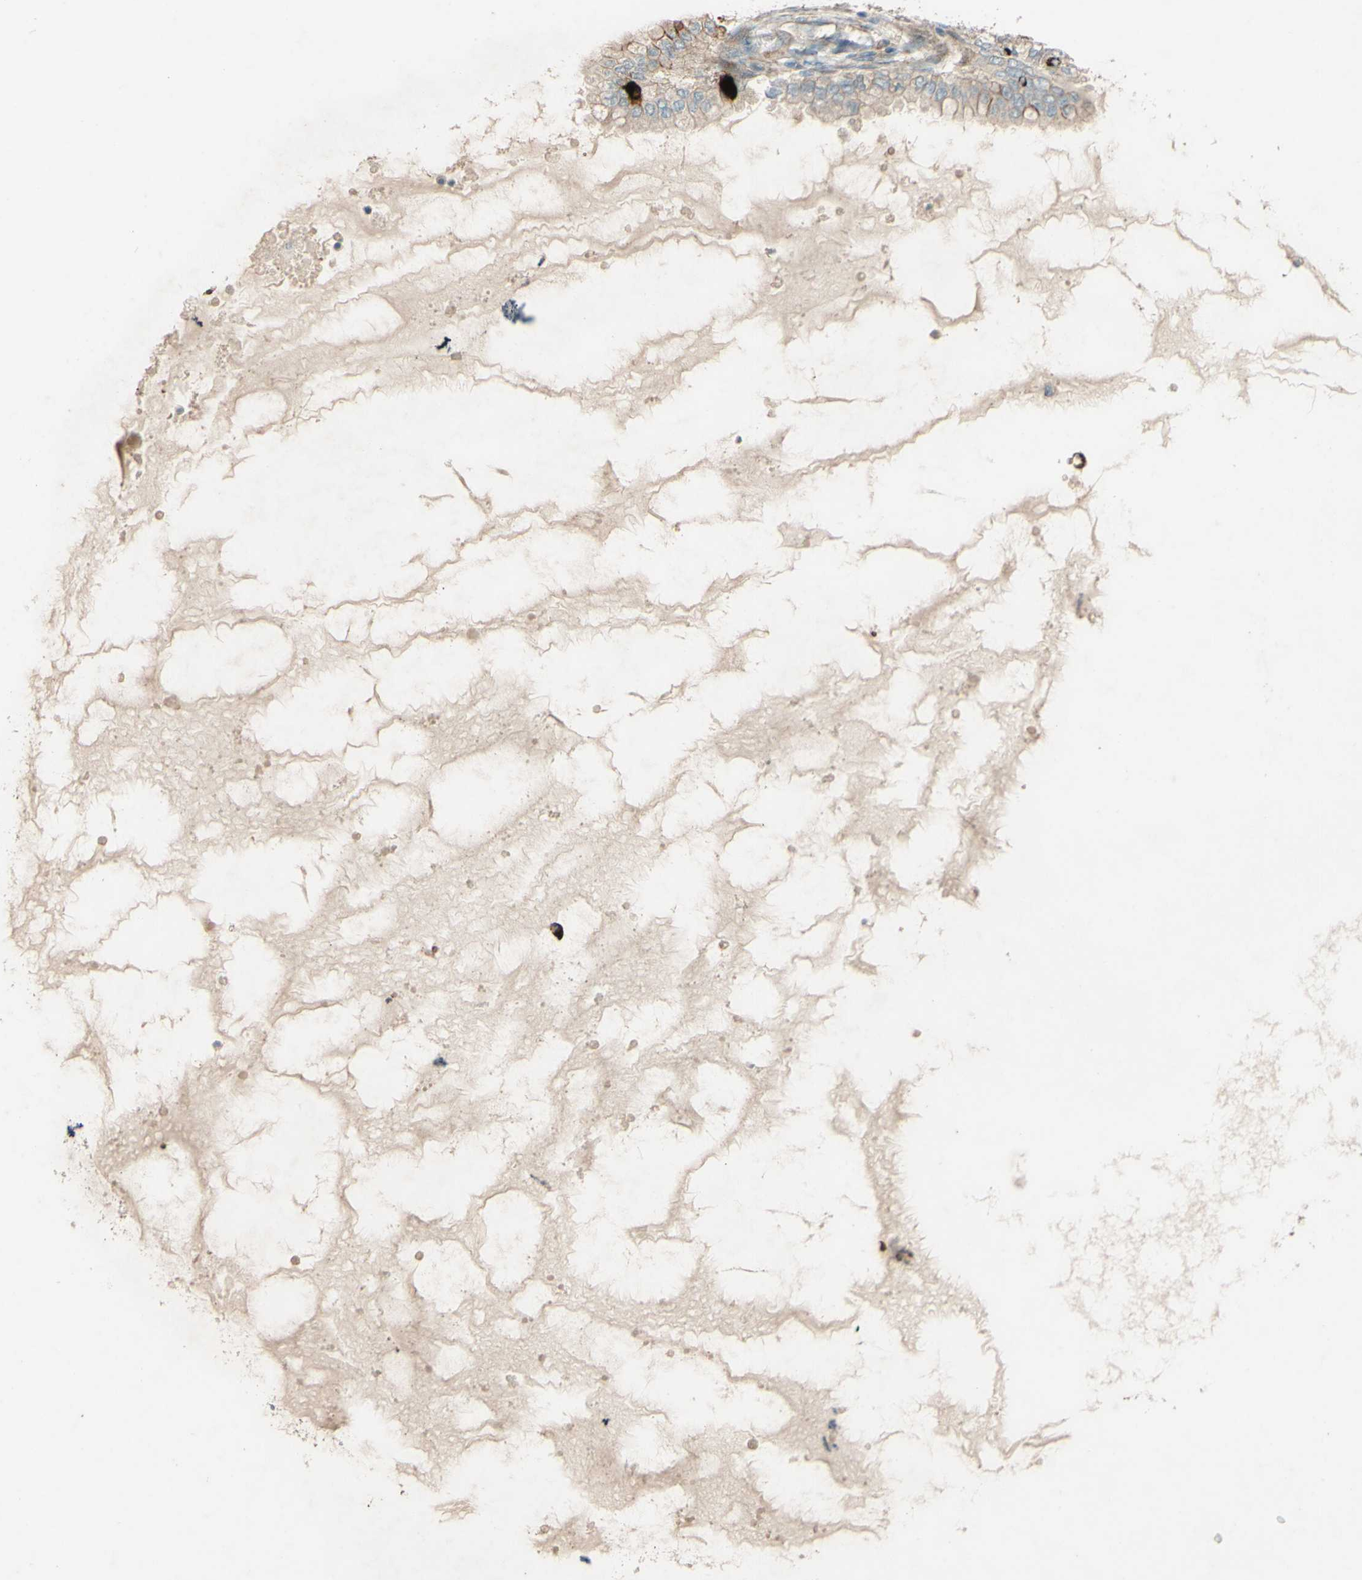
{"staining": {"intensity": "weak", "quantity": ">75%", "location": "cytoplasmic/membranous"}, "tissue": "ovarian cancer", "cell_type": "Tumor cells", "image_type": "cancer", "snomed": [{"axis": "morphology", "description": "Cystadenocarcinoma, mucinous, NOS"}, {"axis": "topography", "description": "Ovary"}], "caption": "Weak cytoplasmic/membranous expression is appreciated in about >75% of tumor cells in mucinous cystadenocarcinoma (ovarian).", "gene": "ADAM17", "patient": {"sex": "female", "age": 80}}